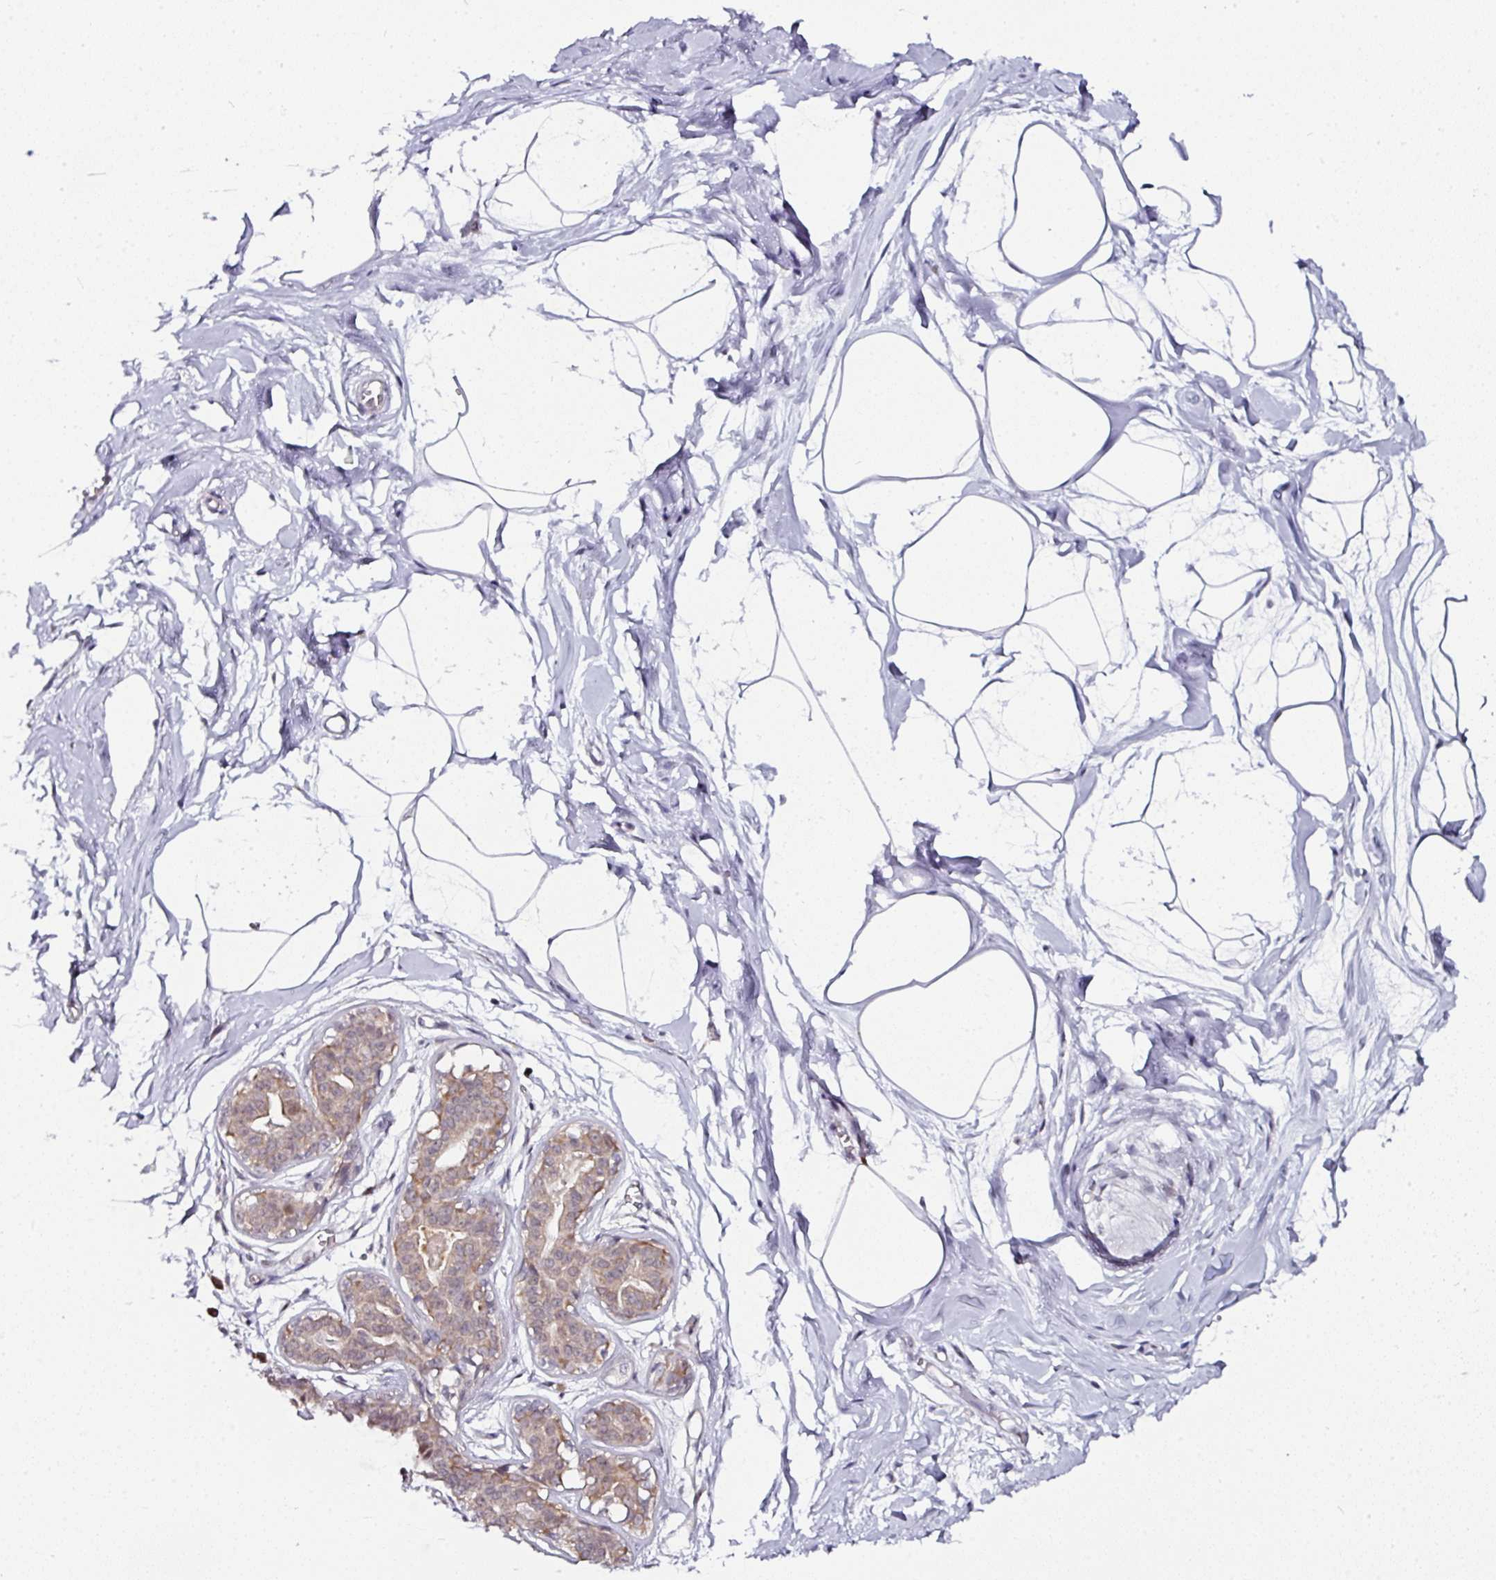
{"staining": {"intensity": "negative", "quantity": "none", "location": "none"}, "tissue": "breast", "cell_type": "Adipocytes", "image_type": "normal", "snomed": [{"axis": "morphology", "description": "Normal tissue, NOS"}, {"axis": "topography", "description": "Breast"}], "caption": "High power microscopy photomicrograph of an immunohistochemistry photomicrograph of benign breast, revealing no significant staining in adipocytes.", "gene": "APOLD1", "patient": {"sex": "female", "age": 45}}